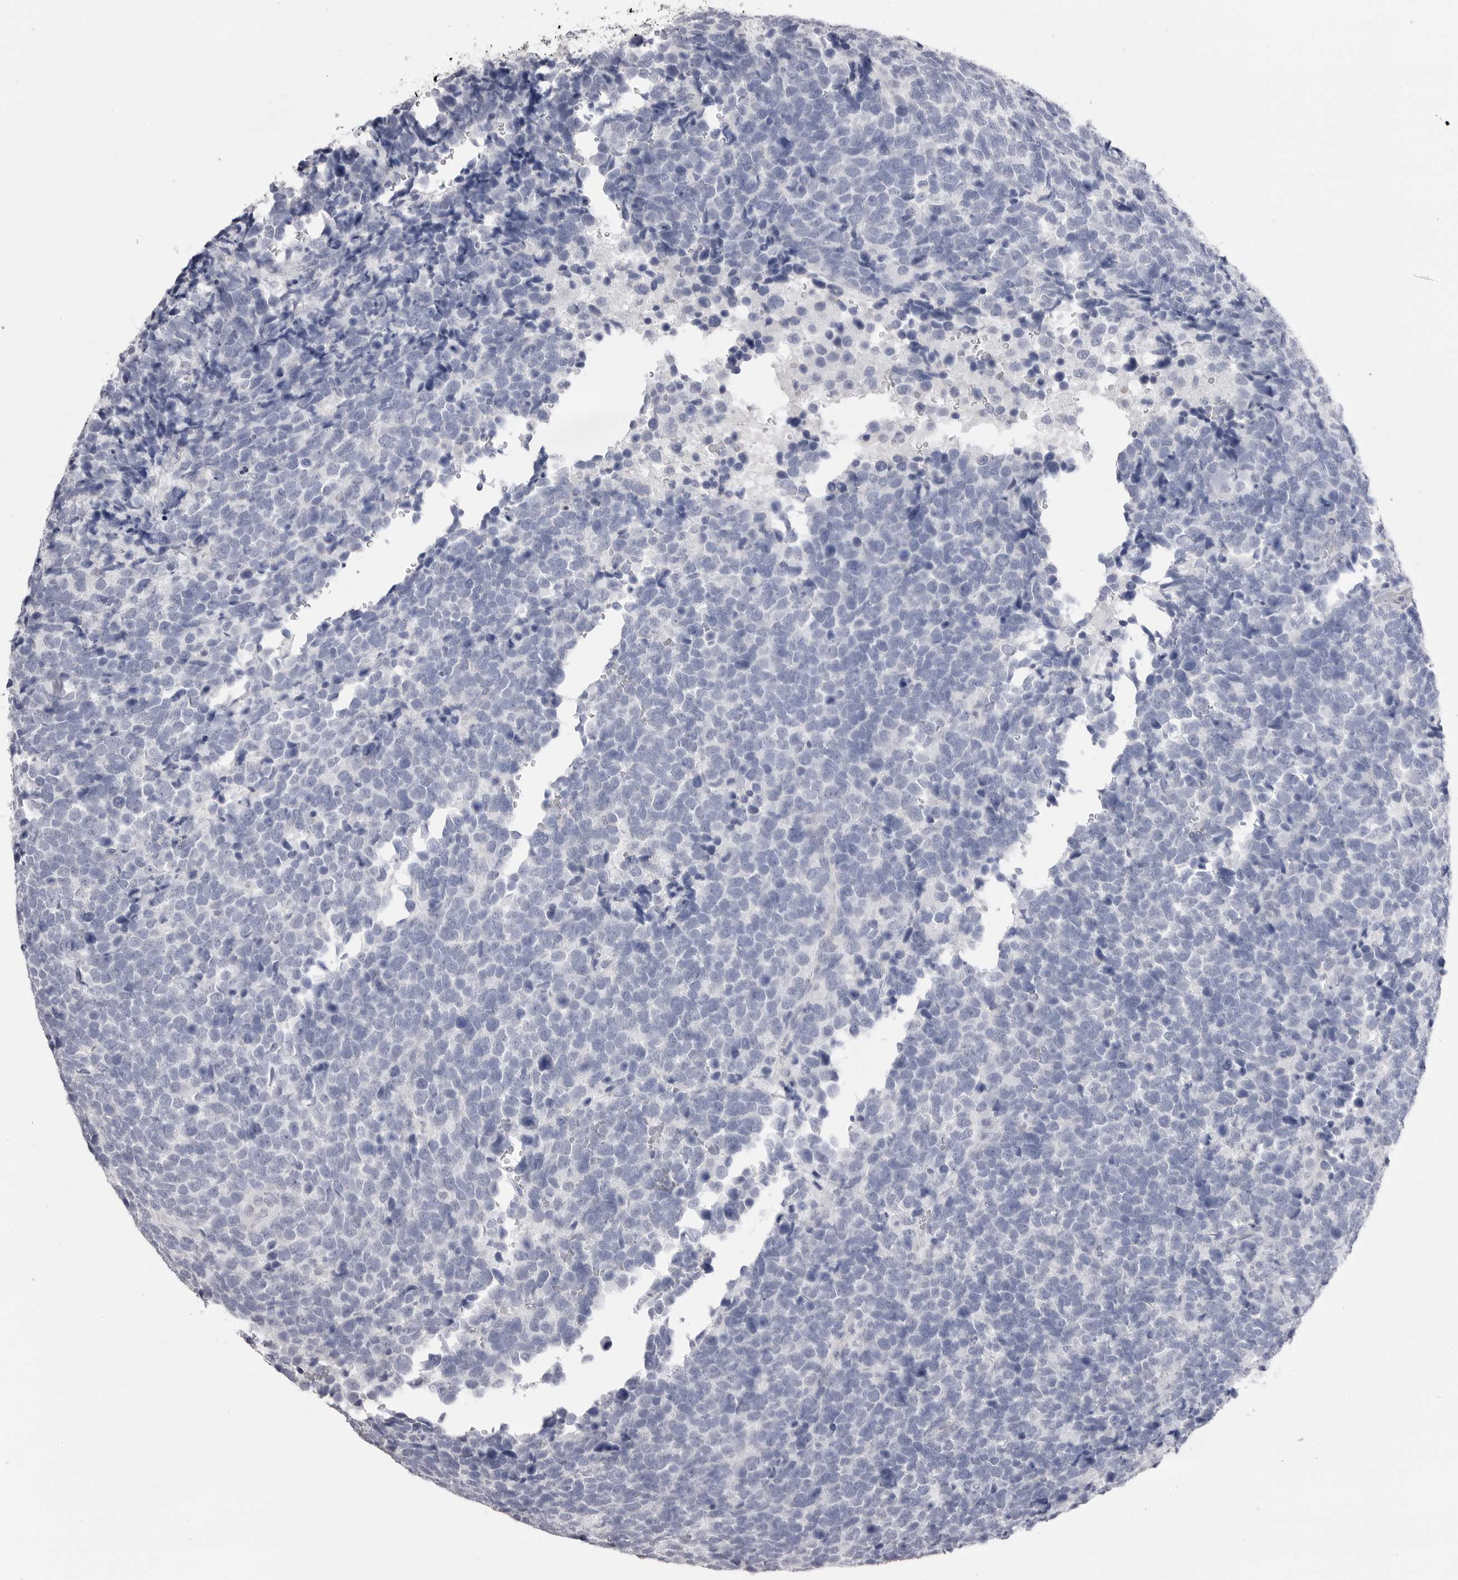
{"staining": {"intensity": "negative", "quantity": "none", "location": "none"}, "tissue": "urothelial cancer", "cell_type": "Tumor cells", "image_type": "cancer", "snomed": [{"axis": "morphology", "description": "Urothelial carcinoma, High grade"}, {"axis": "topography", "description": "Urinary bladder"}], "caption": "Immunohistochemistry photomicrograph of urothelial cancer stained for a protein (brown), which exhibits no expression in tumor cells.", "gene": "CPB1", "patient": {"sex": "female", "age": 82}}